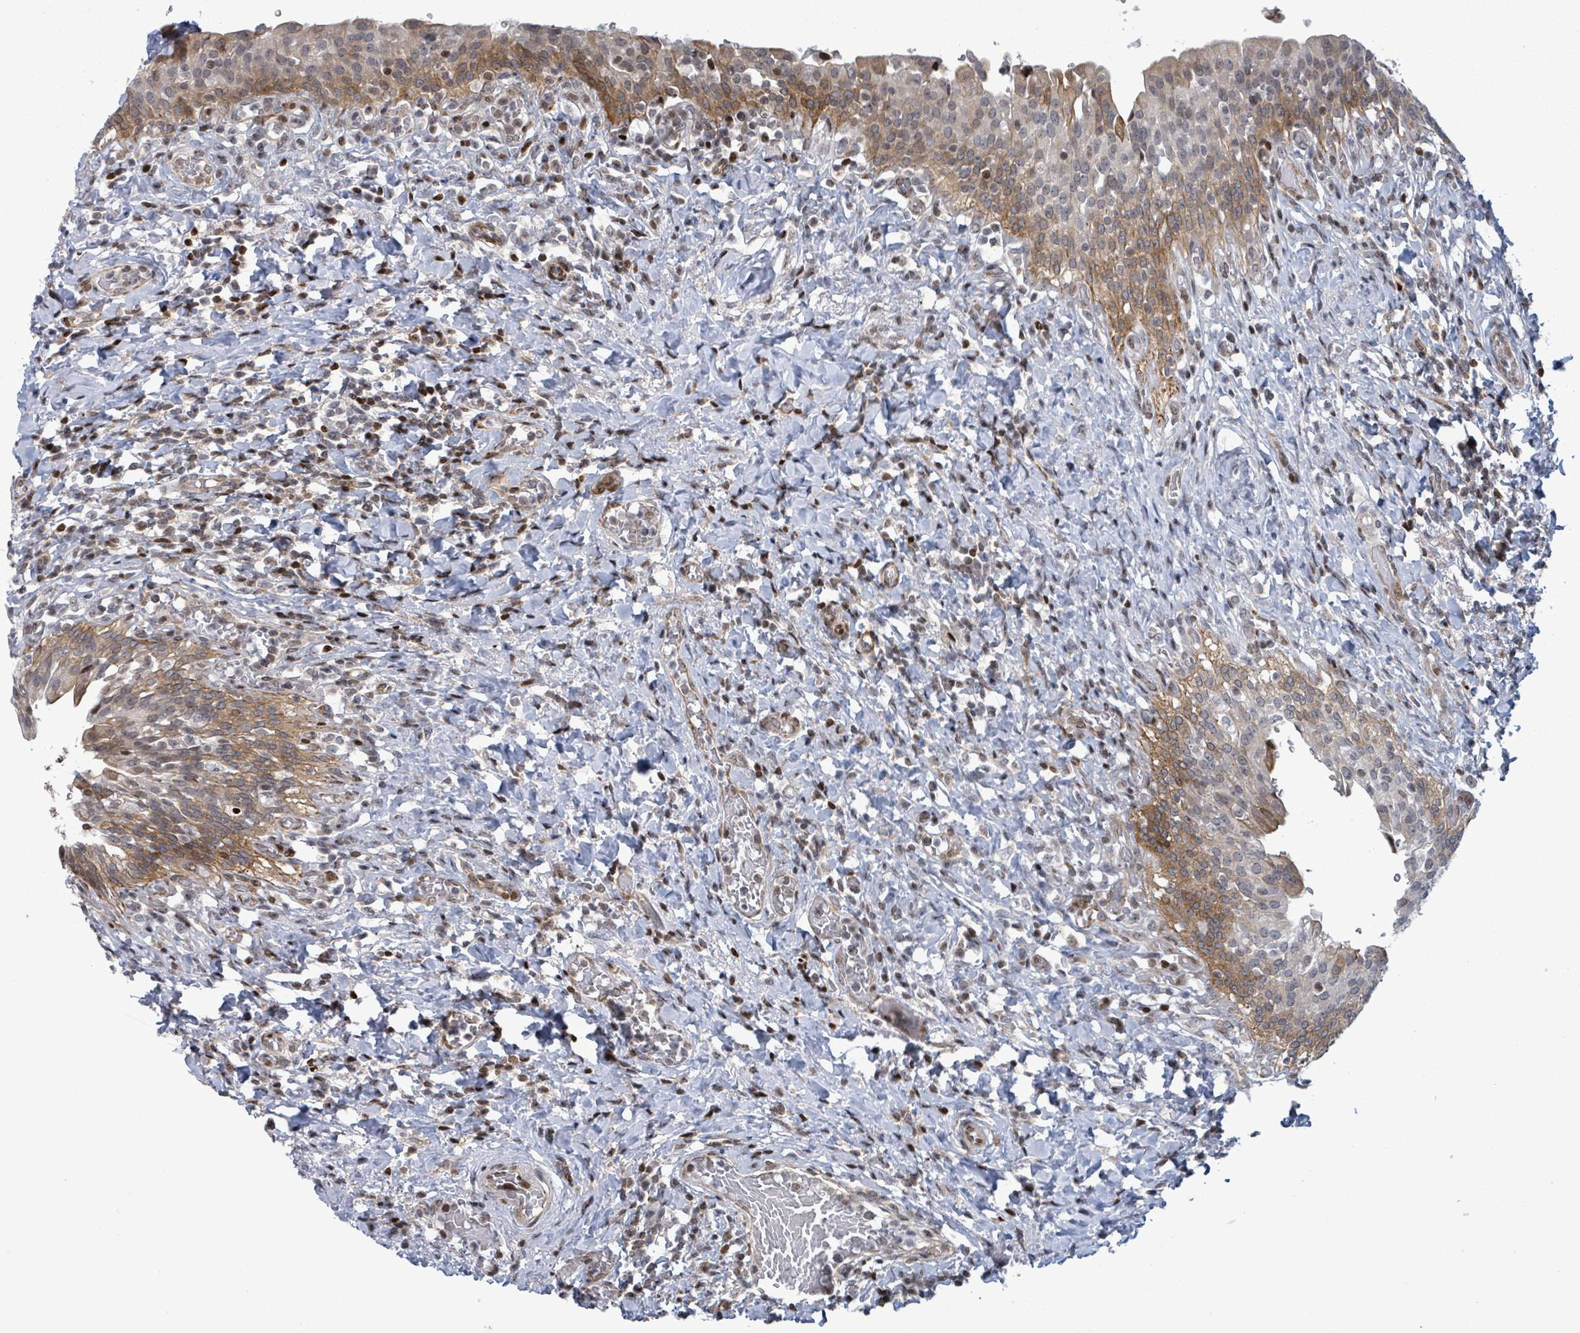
{"staining": {"intensity": "moderate", "quantity": "25%-75%", "location": "cytoplasmic/membranous,nuclear"}, "tissue": "urinary bladder", "cell_type": "Urothelial cells", "image_type": "normal", "snomed": [{"axis": "morphology", "description": "Normal tissue, NOS"}, {"axis": "morphology", "description": "Inflammation, NOS"}, {"axis": "topography", "description": "Urinary bladder"}], "caption": "Immunohistochemistry (IHC) image of benign urinary bladder stained for a protein (brown), which reveals medium levels of moderate cytoplasmic/membranous,nuclear staining in approximately 25%-75% of urothelial cells.", "gene": "FNDC4", "patient": {"sex": "male", "age": 64}}